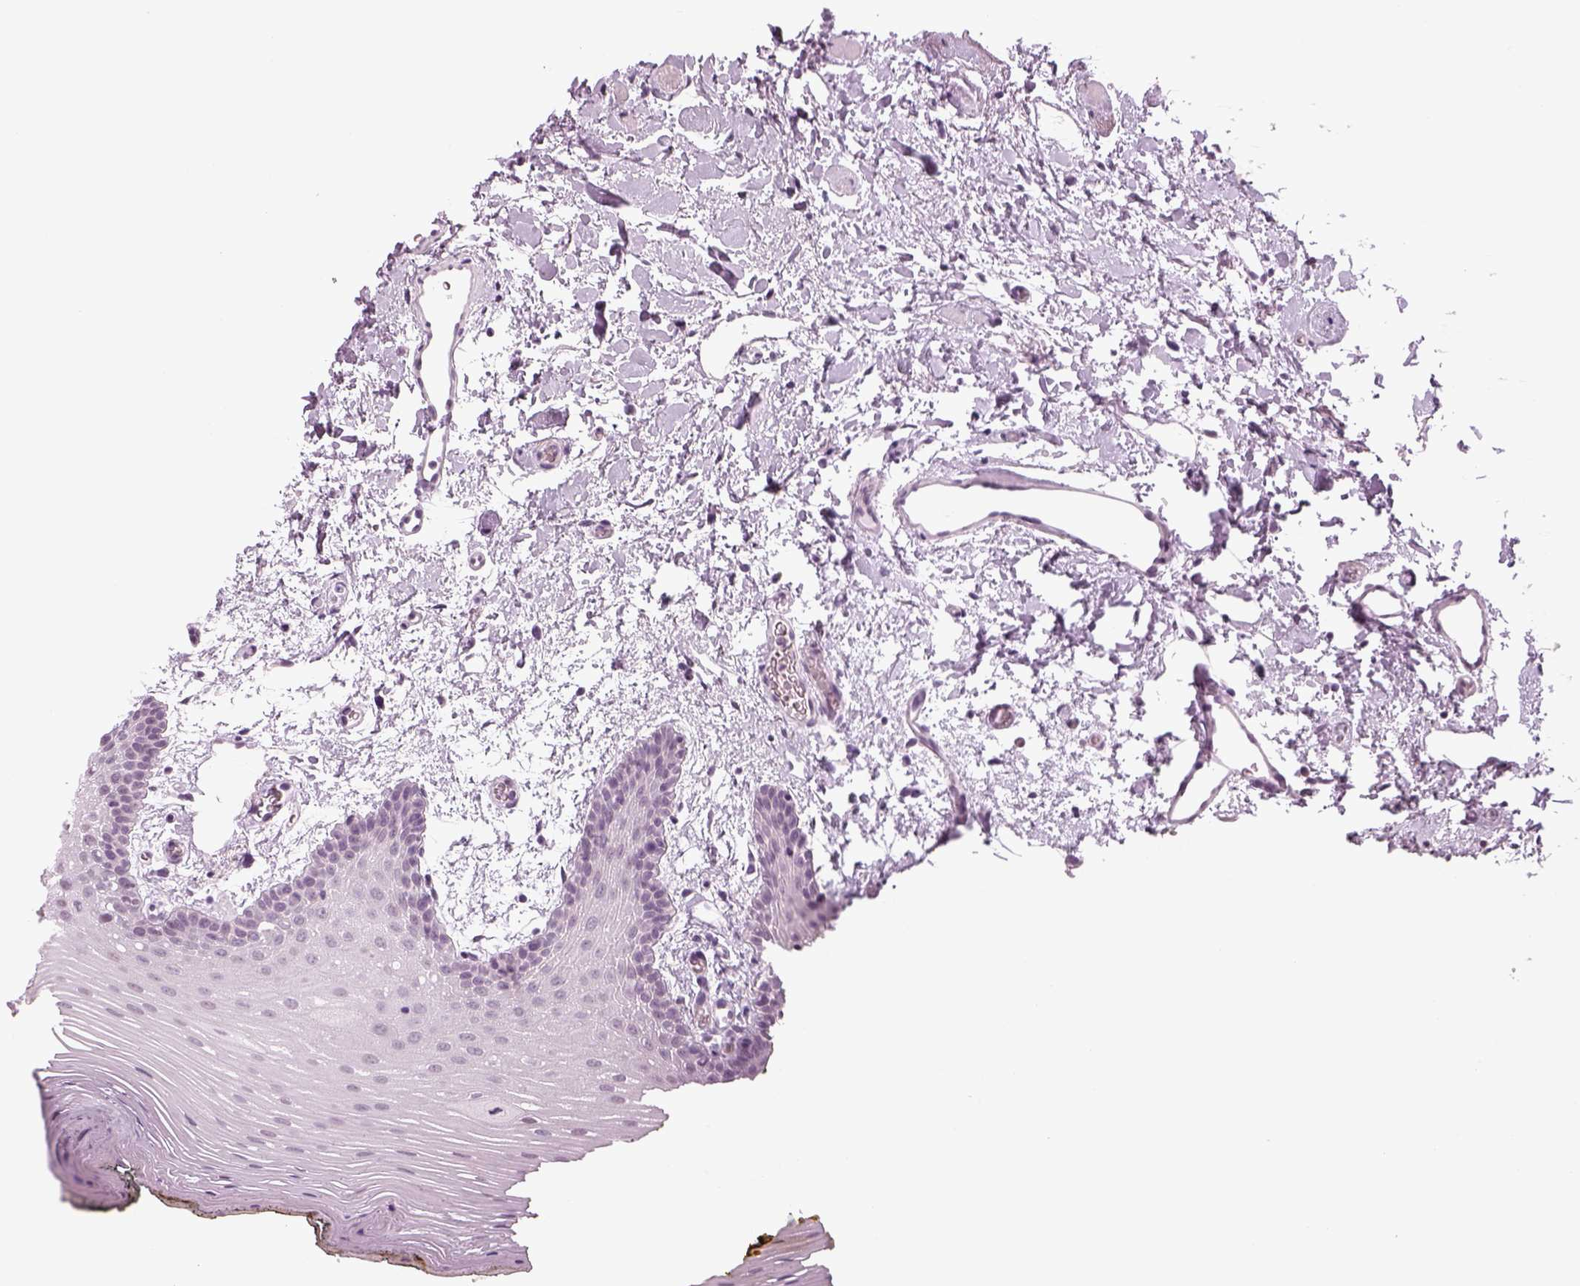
{"staining": {"intensity": "negative", "quantity": "none", "location": "none"}, "tissue": "oral mucosa", "cell_type": "Squamous epithelial cells", "image_type": "normal", "snomed": [{"axis": "morphology", "description": "Normal tissue, NOS"}, {"axis": "topography", "description": "Oral tissue"}, {"axis": "topography", "description": "Head-Neck"}], "caption": "Immunohistochemical staining of normal oral mucosa displays no significant expression in squamous epithelial cells. (Brightfield microscopy of DAB IHC at high magnification).", "gene": "KCNG2", "patient": {"sex": "male", "age": 65}}